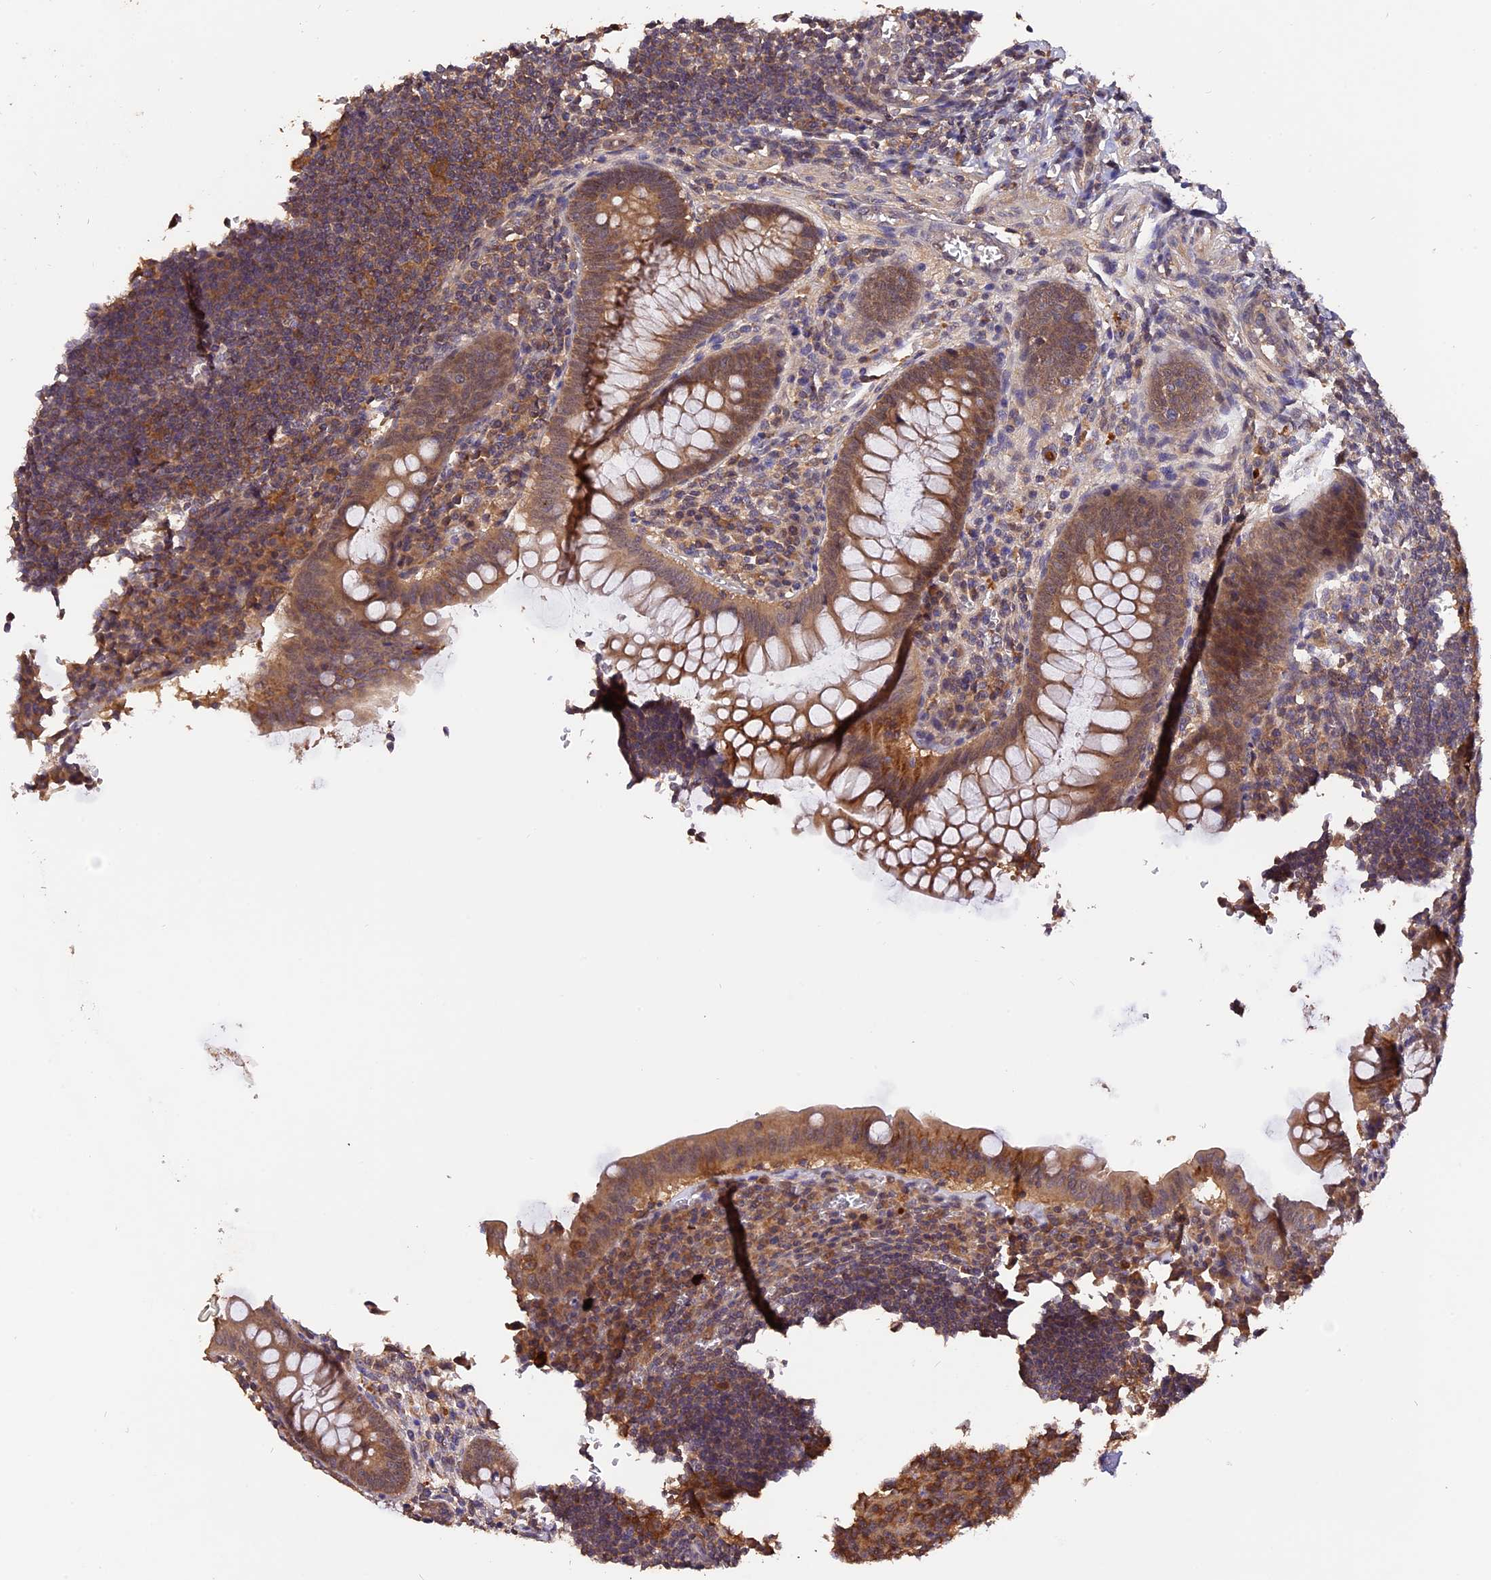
{"staining": {"intensity": "moderate", "quantity": ">75%", "location": "cytoplasmic/membranous"}, "tissue": "appendix", "cell_type": "Glandular cells", "image_type": "normal", "snomed": [{"axis": "morphology", "description": "Normal tissue, NOS"}, {"axis": "topography", "description": "Appendix"}], "caption": "This image demonstrates immunohistochemistry staining of benign appendix, with medium moderate cytoplasmic/membranous expression in about >75% of glandular cells.", "gene": "TRMT1", "patient": {"sex": "female", "age": 33}}